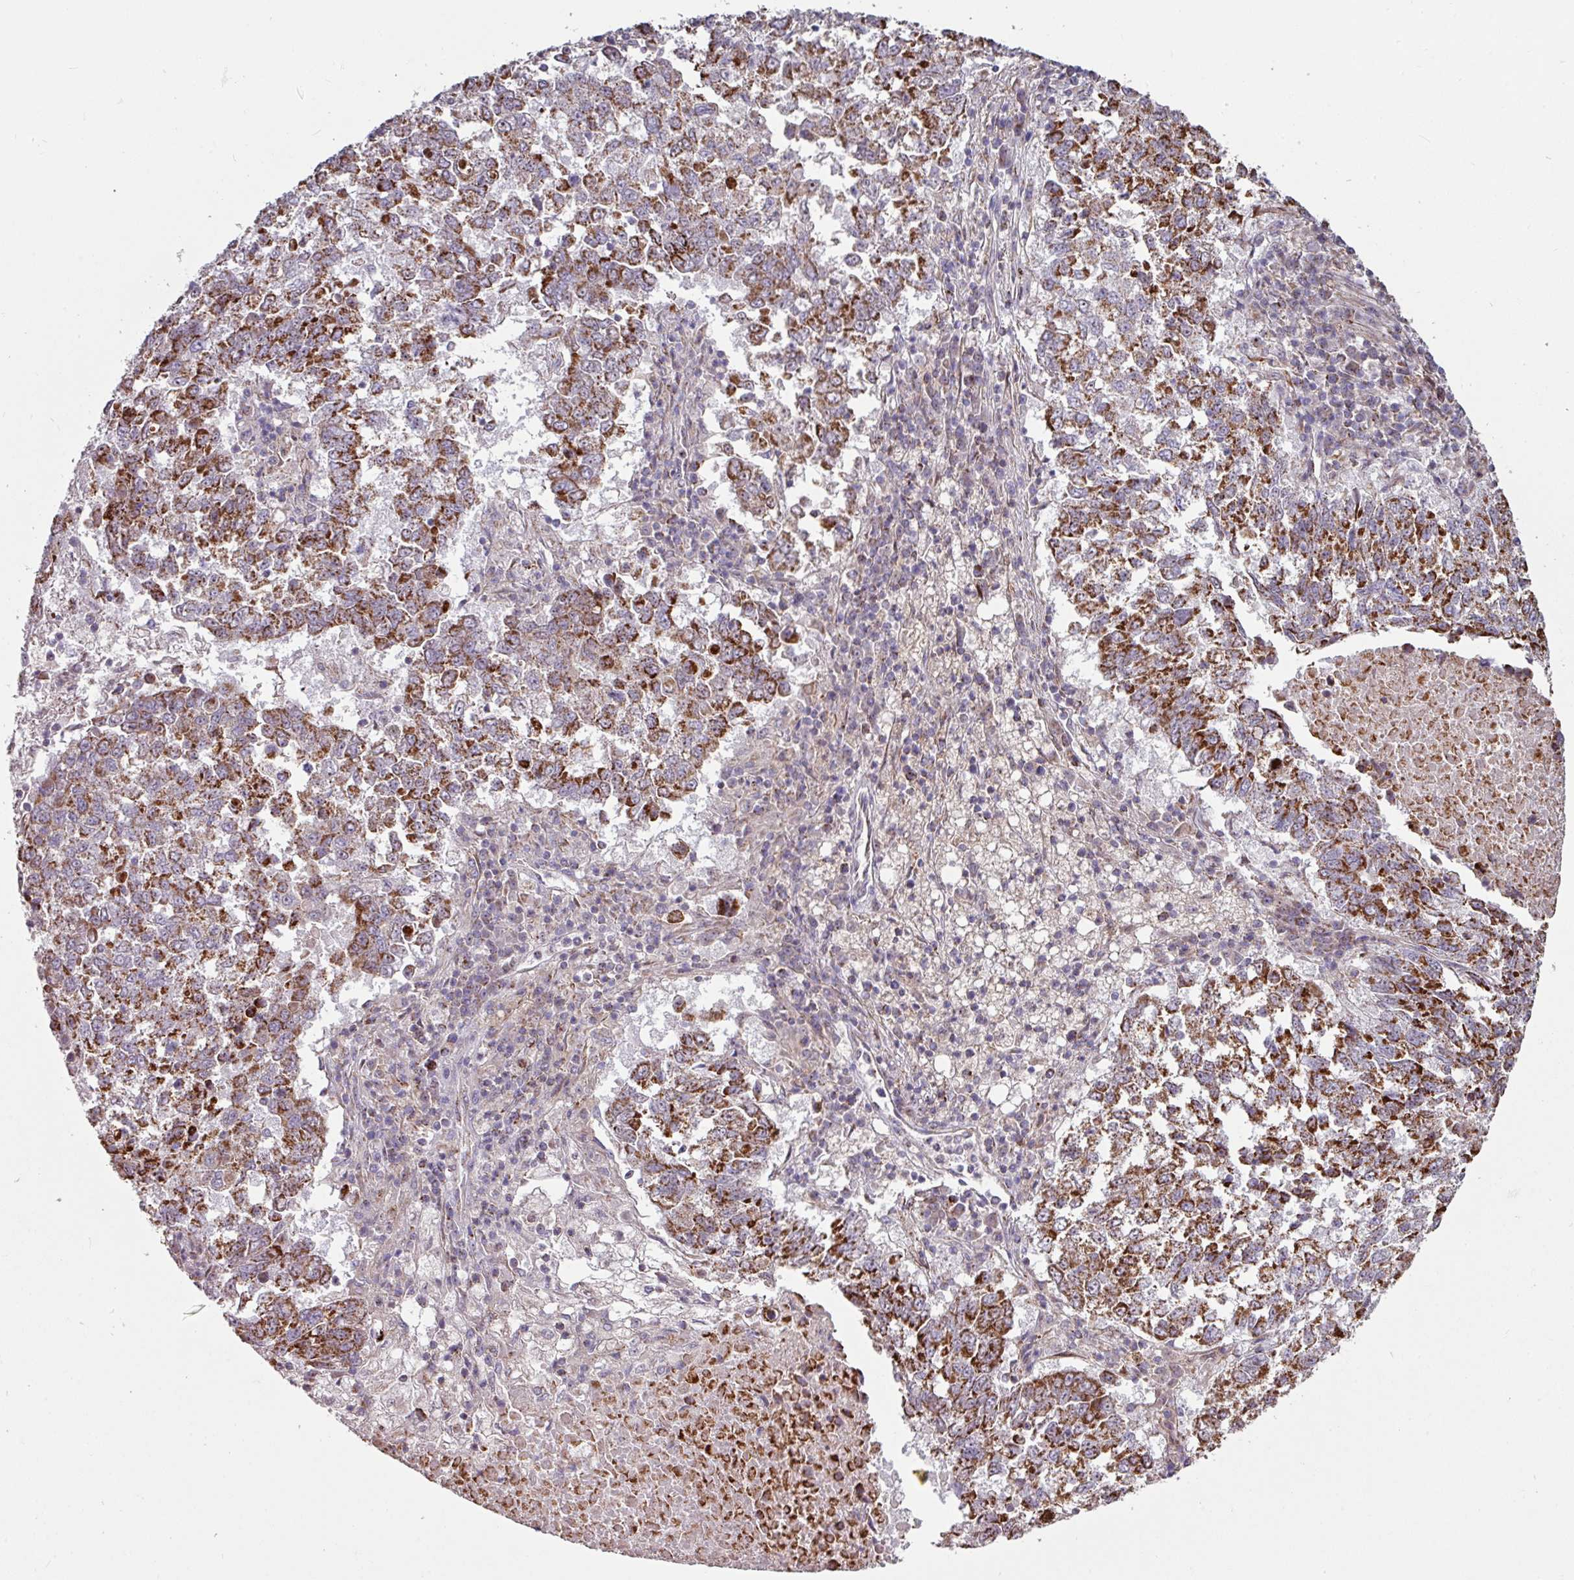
{"staining": {"intensity": "strong", "quantity": ">75%", "location": "cytoplasmic/membranous"}, "tissue": "lung cancer", "cell_type": "Tumor cells", "image_type": "cancer", "snomed": [{"axis": "morphology", "description": "Squamous cell carcinoma, NOS"}, {"axis": "topography", "description": "Lung"}], "caption": "IHC (DAB) staining of lung cancer (squamous cell carcinoma) demonstrates strong cytoplasmic/membranous protein staining in about >75% of tumor cells.", "gene": "OR2D3", "patient": {"sex": "male", "age": 73}}